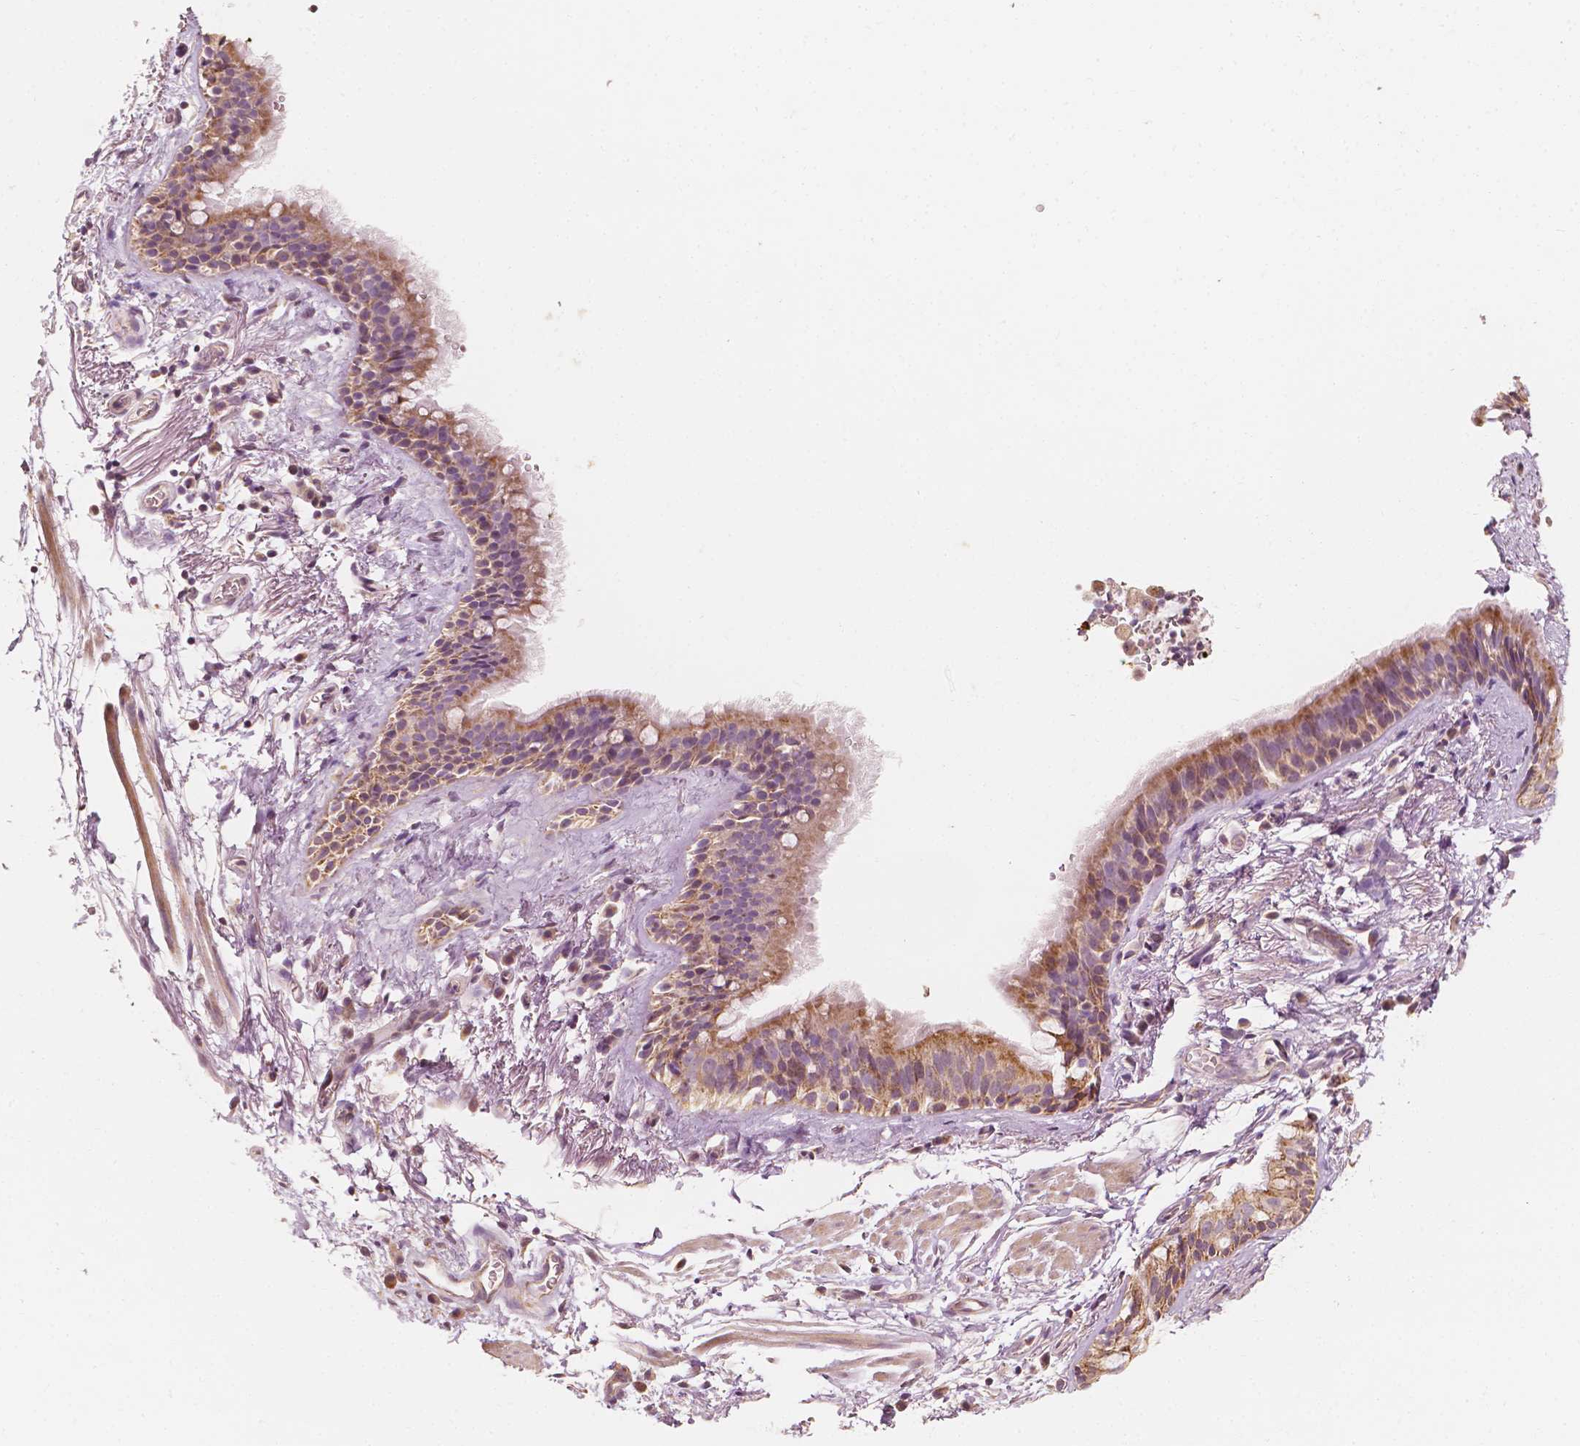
{"staining": {"intensity": "moderate", "quantity": ">75%", "location": "cytoplasmic/membranous"}, "tissue": "bronchus", "cell_type": "Respiratory epithelial cells", "image_type": "normal", "snomed": [{"axis": "morphology", "description": "Normal tissue, NOS"}, {"axis": "topography", "description": "Cartilage tissue"}, {"axis": "topography", "description": "Bronchus"}], "caption": "The immunohistochemical stain highlights moderate cytoplasmic/membranous expression in respiratory epithelial cells of normal bronchus.", "gene": "SHPK", "patient": {"sex": "male", "age": 58}}